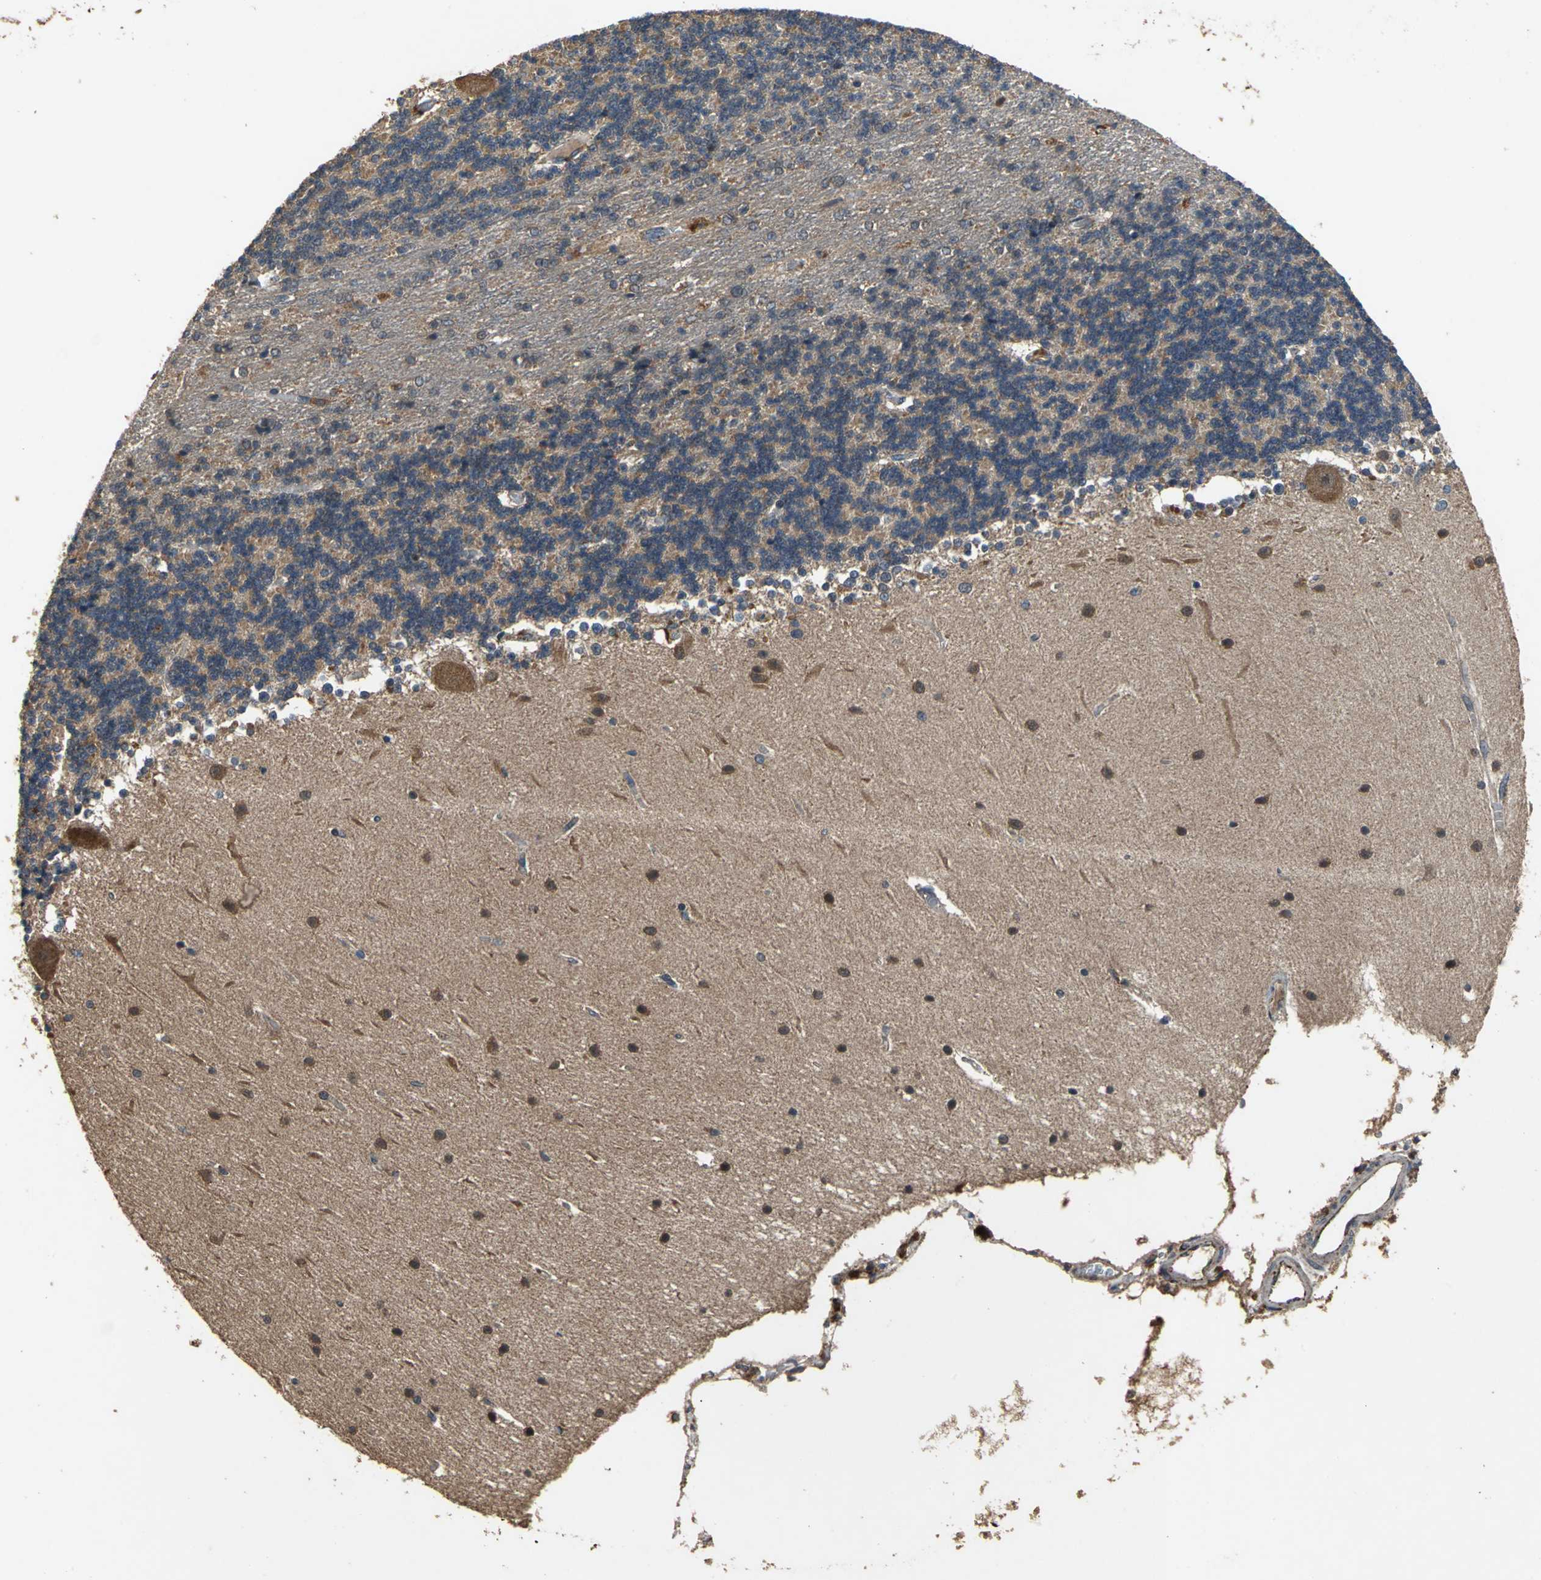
{"staining": {"intensity": "moderate", "quantity": "25%-75%", "location": "cytoplasmic/membranous"}, "tissue": "cerebellum", "cell_type": "Cells in granular layer", "image_type": "normal", "snomed": [{"axis": "morphology", "description": "Normal tissue, NOS"}, {"axis": "topography", "description": "Cerebellum"}], "caption": "The histopathology image demonstrates immunohistochemical staining of normal cerebellum. There is moderate cytoplasmic/membranous expression is identified in approximately 25%-75% of cells in granular layer. The staining is performed using DAB (3,3'-diaminobenzidine) brown chromogen to label protein expression. The nuclei are counter-stained blue using hematoxylin.", "gene": "ZNF608", "patient": {"sex": "female", "age": 54}}